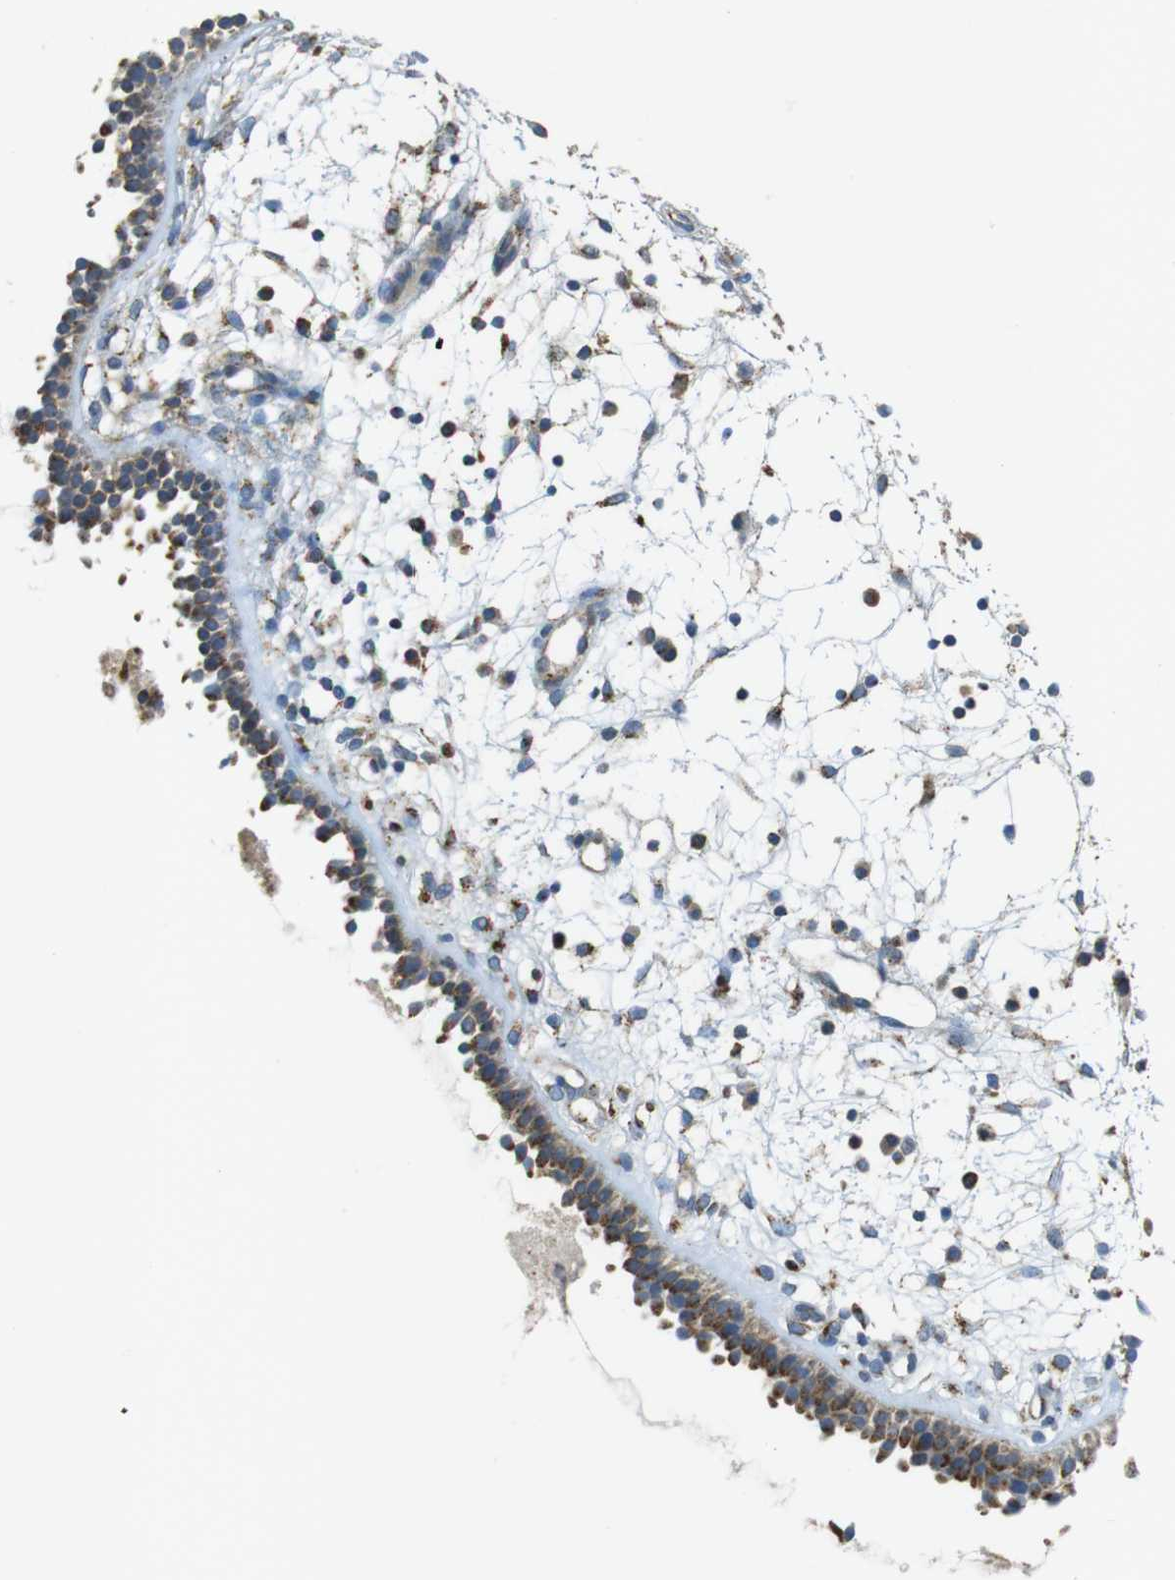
{"staining": {"intensity": "strong", "quantity": ">75%", "location": "cytoplasmic/membranous"}, "tissue": "nasopharynx", "cell_type": "Respiratory epithelial cells", "image_type": "normal", "snomed": [{"axis": "morphology", "description": "Normal tissue, NOS"}, {"axis": "topography", "description": "Nasopharynx"}], "caption": "Respiratory epithelial cells exhibit strong cytoplasmic/membranous expression in approximately >75% of cells in normal nasopharynx.", "gene": "LAMP1", "patient": {"sex": "male", "age": 21}}